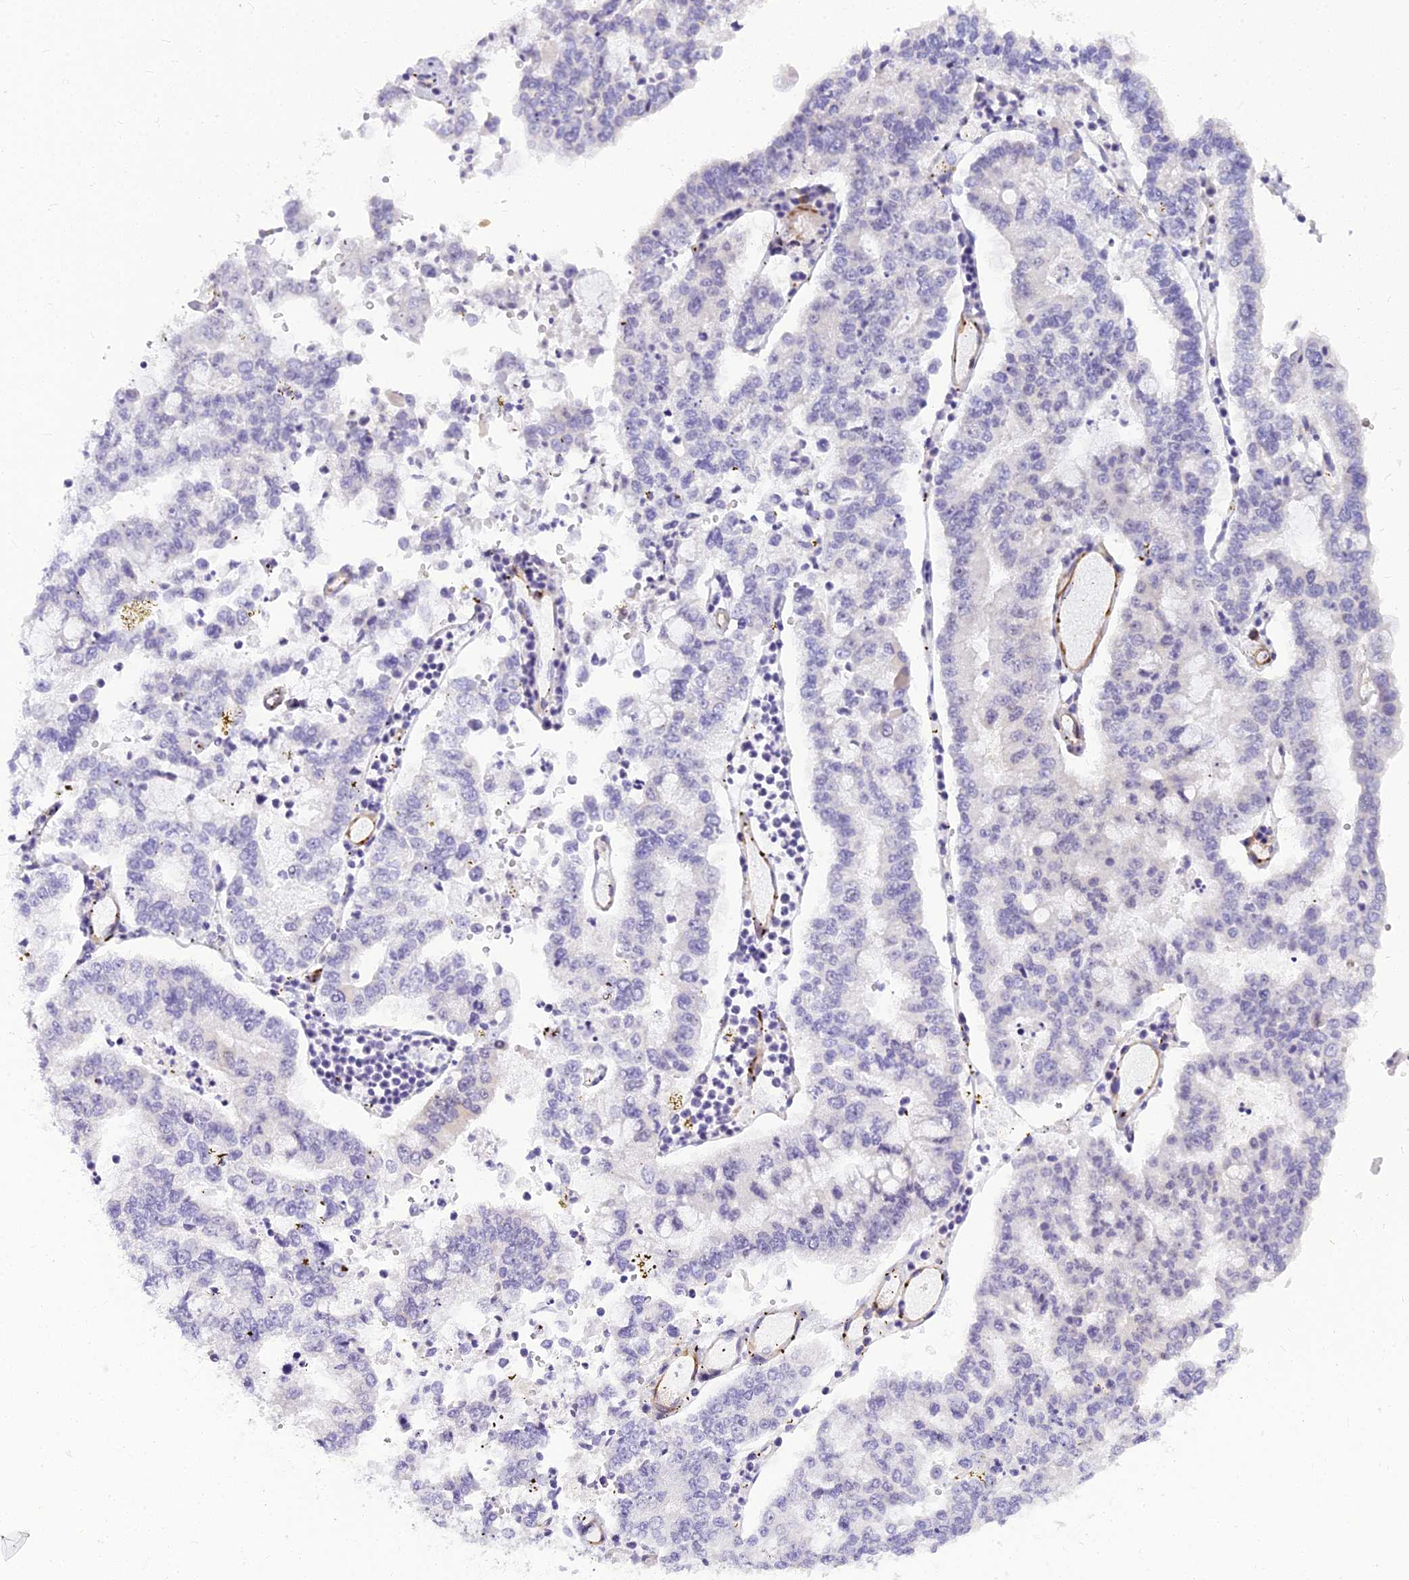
{"staining": {"intensity": "negative", "quantity": "none", "location": "none"}, "tissue": "stomach cancer", "cell_type": "Tumor cells", "image_type": "cancer", "snomed": [{"axis": "morphology", "description": "Adenocarcinoma, NOS"}, {"axis": "topography", "description": "Stomach"}], "caption": "An image of human stomach adenocarcinoma is negative for staining in tumor cells.", "gene": "RGL3", "patient": {"sex": "male", "age": 76}}